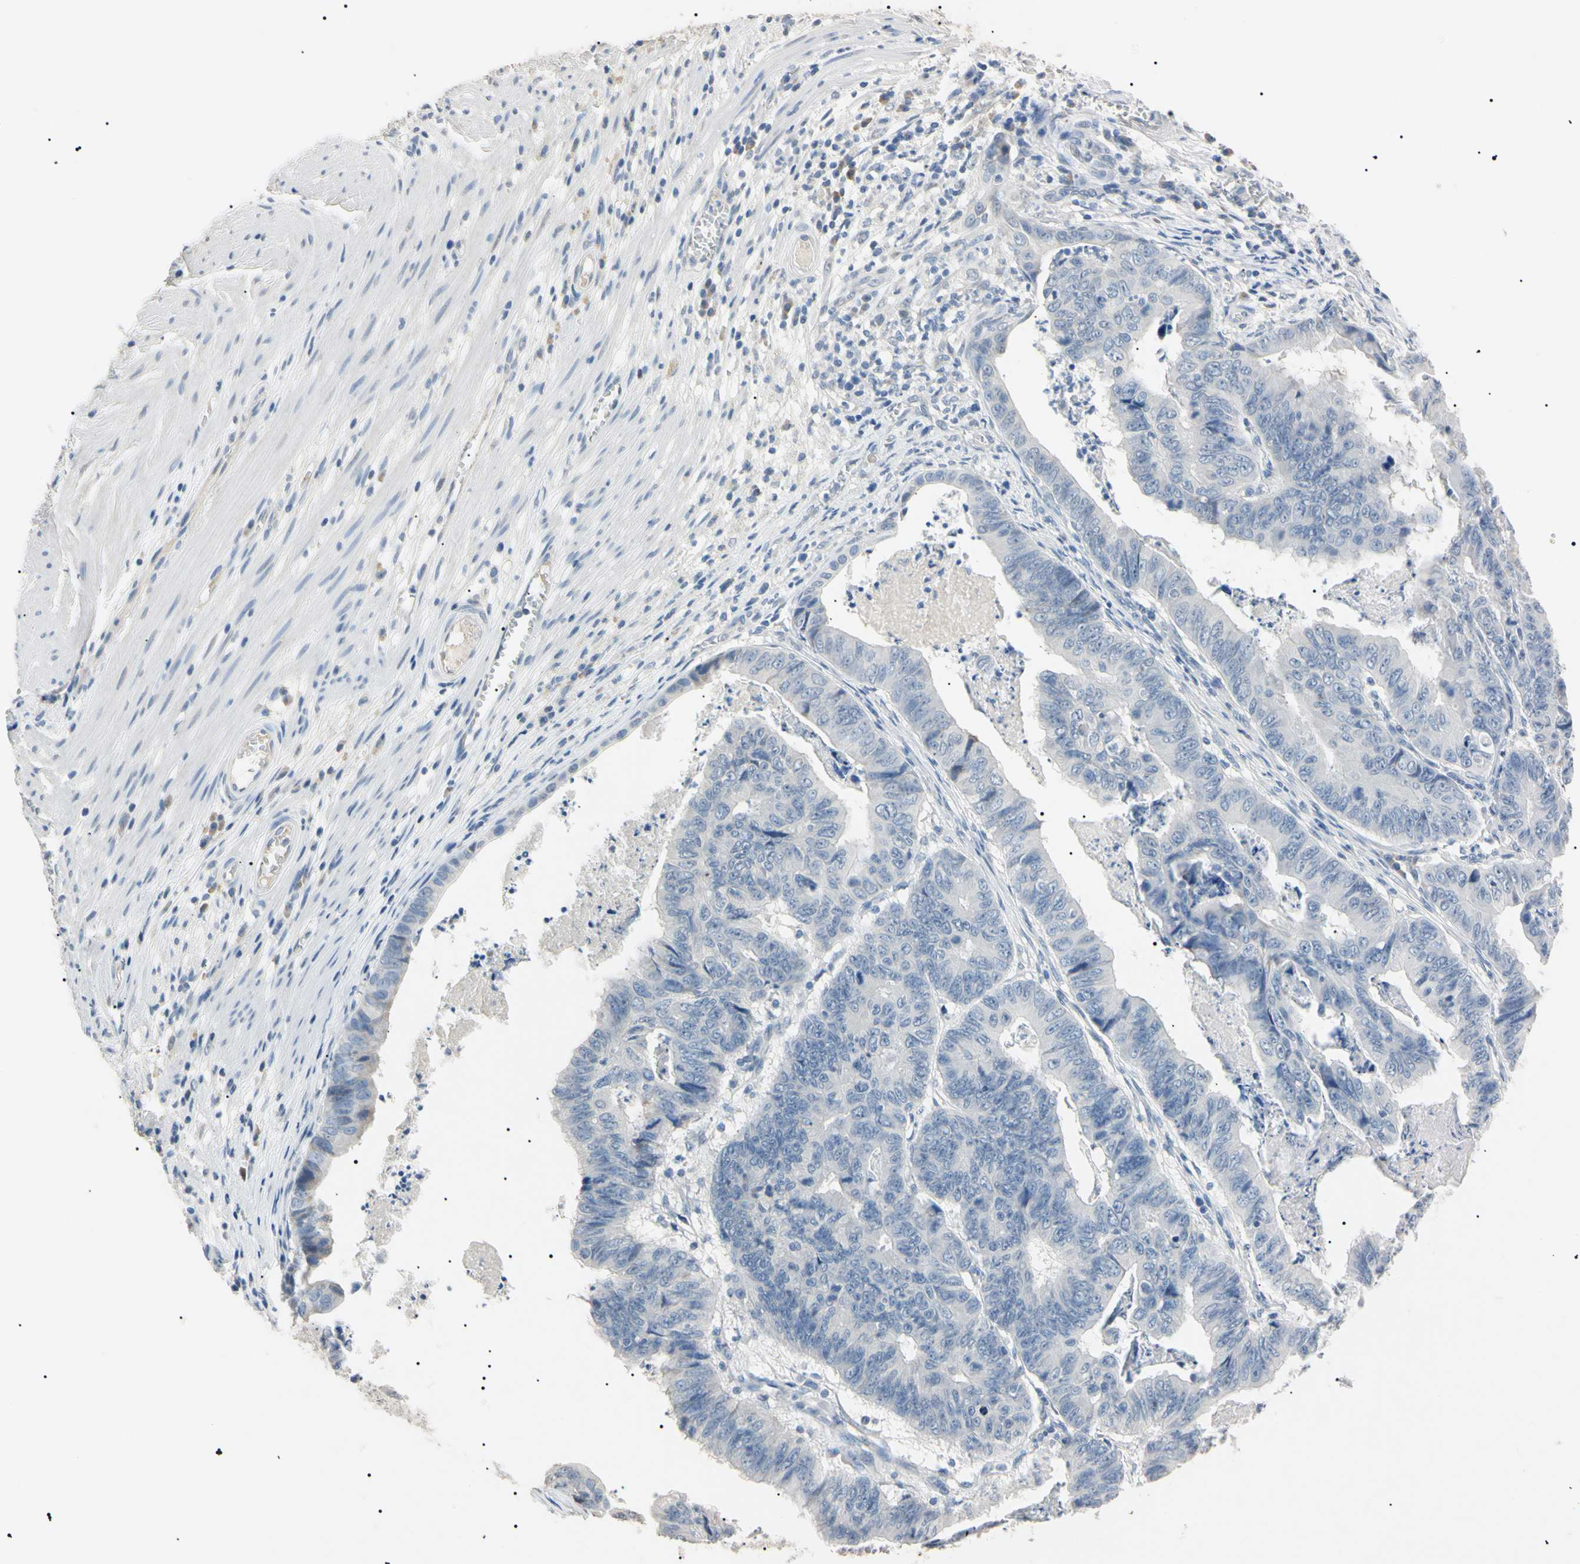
{"staining": {"intensity": "negative", "quantity": "none", "location": "none"}, "tissue": "stomach cancer", "cell_type": "Tumor cells", "image_type": "cancer", "snomed": [{"axis": "morphology", "description": "Adenocarcinoma, NOS"}, {"axis": "topography", "description": "Stomach, lower"}], "caption": "High magnification brightfield microscopy of stomach adenocarcinoma stained with DAB (3,3'-diaminobenzidine) (brown) and counterstained with hematoxylin (blue): tumor cells show no significant staining. The staining was performed using DAB (3,3'-diaminobenzidine) to visualize the protein expression in brown, while the nuclei were stained in blue with hematoxylin (Magnification: 20x).", "gene": "CGB3", "patient": {"sex": "male", "age": 77}}